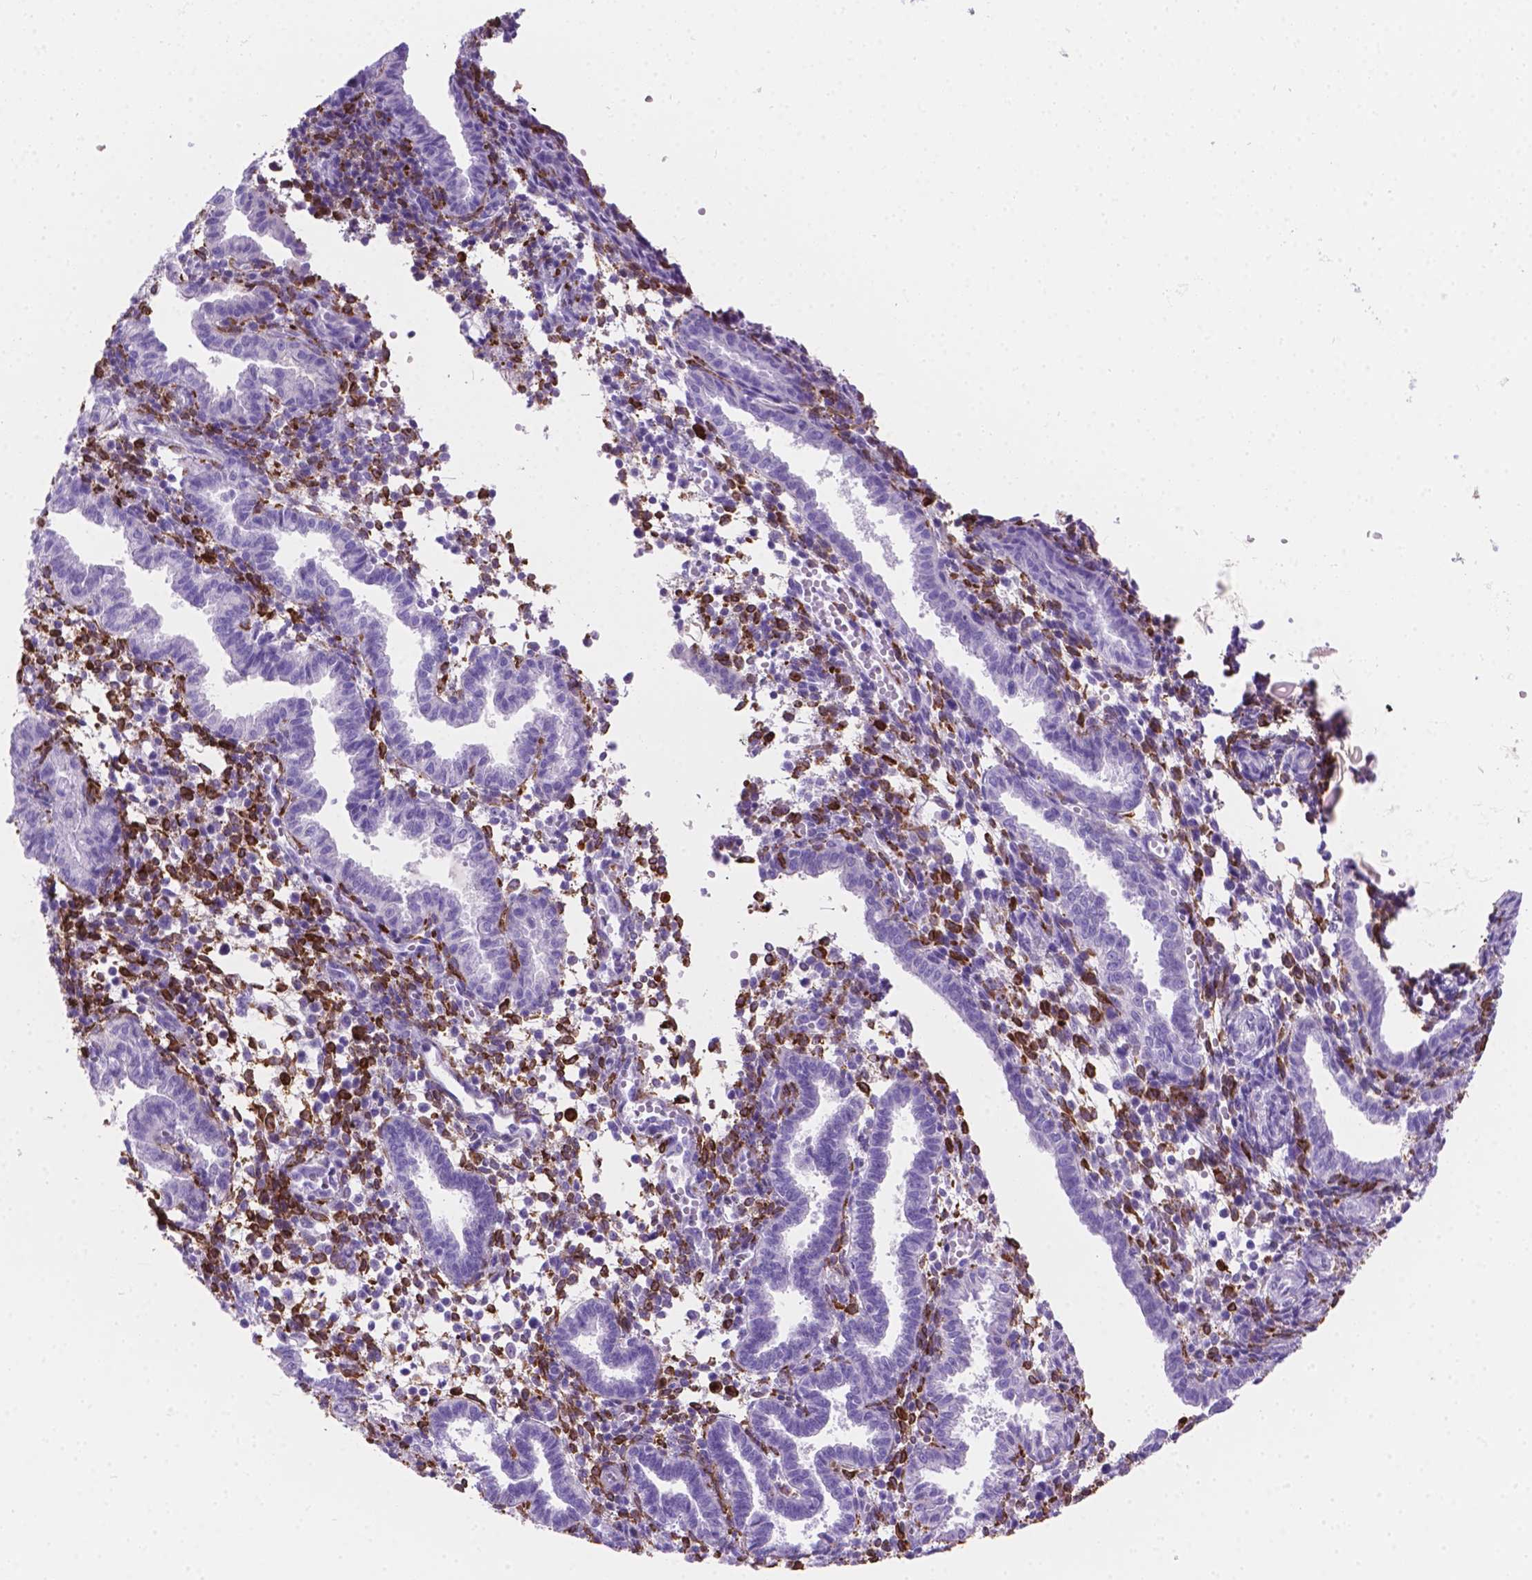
{"staining": {"intensity": "strong", "quantity": "25%-75%", "location": "cytoplasmic/membranous"}, "tissue": "endometrium", "cell_type": "Cells in endometrial stroma", "image_type": "normal", "snomed": [{"axis": "morphology", "description": "Normal tissue, NOS"}, {"axis": "topography", "description": "Endometrium"}], "caption": "This histopathology image demonstrates immunohistochemistry (IHC) staining of unremarkable human endometrium, with high strong cytoplasmic/membranous positivity in about 25%-75% of cells in endometrial stroma.", "gene": "MACF1", "patient": {"sex": "female", "age": 37}}